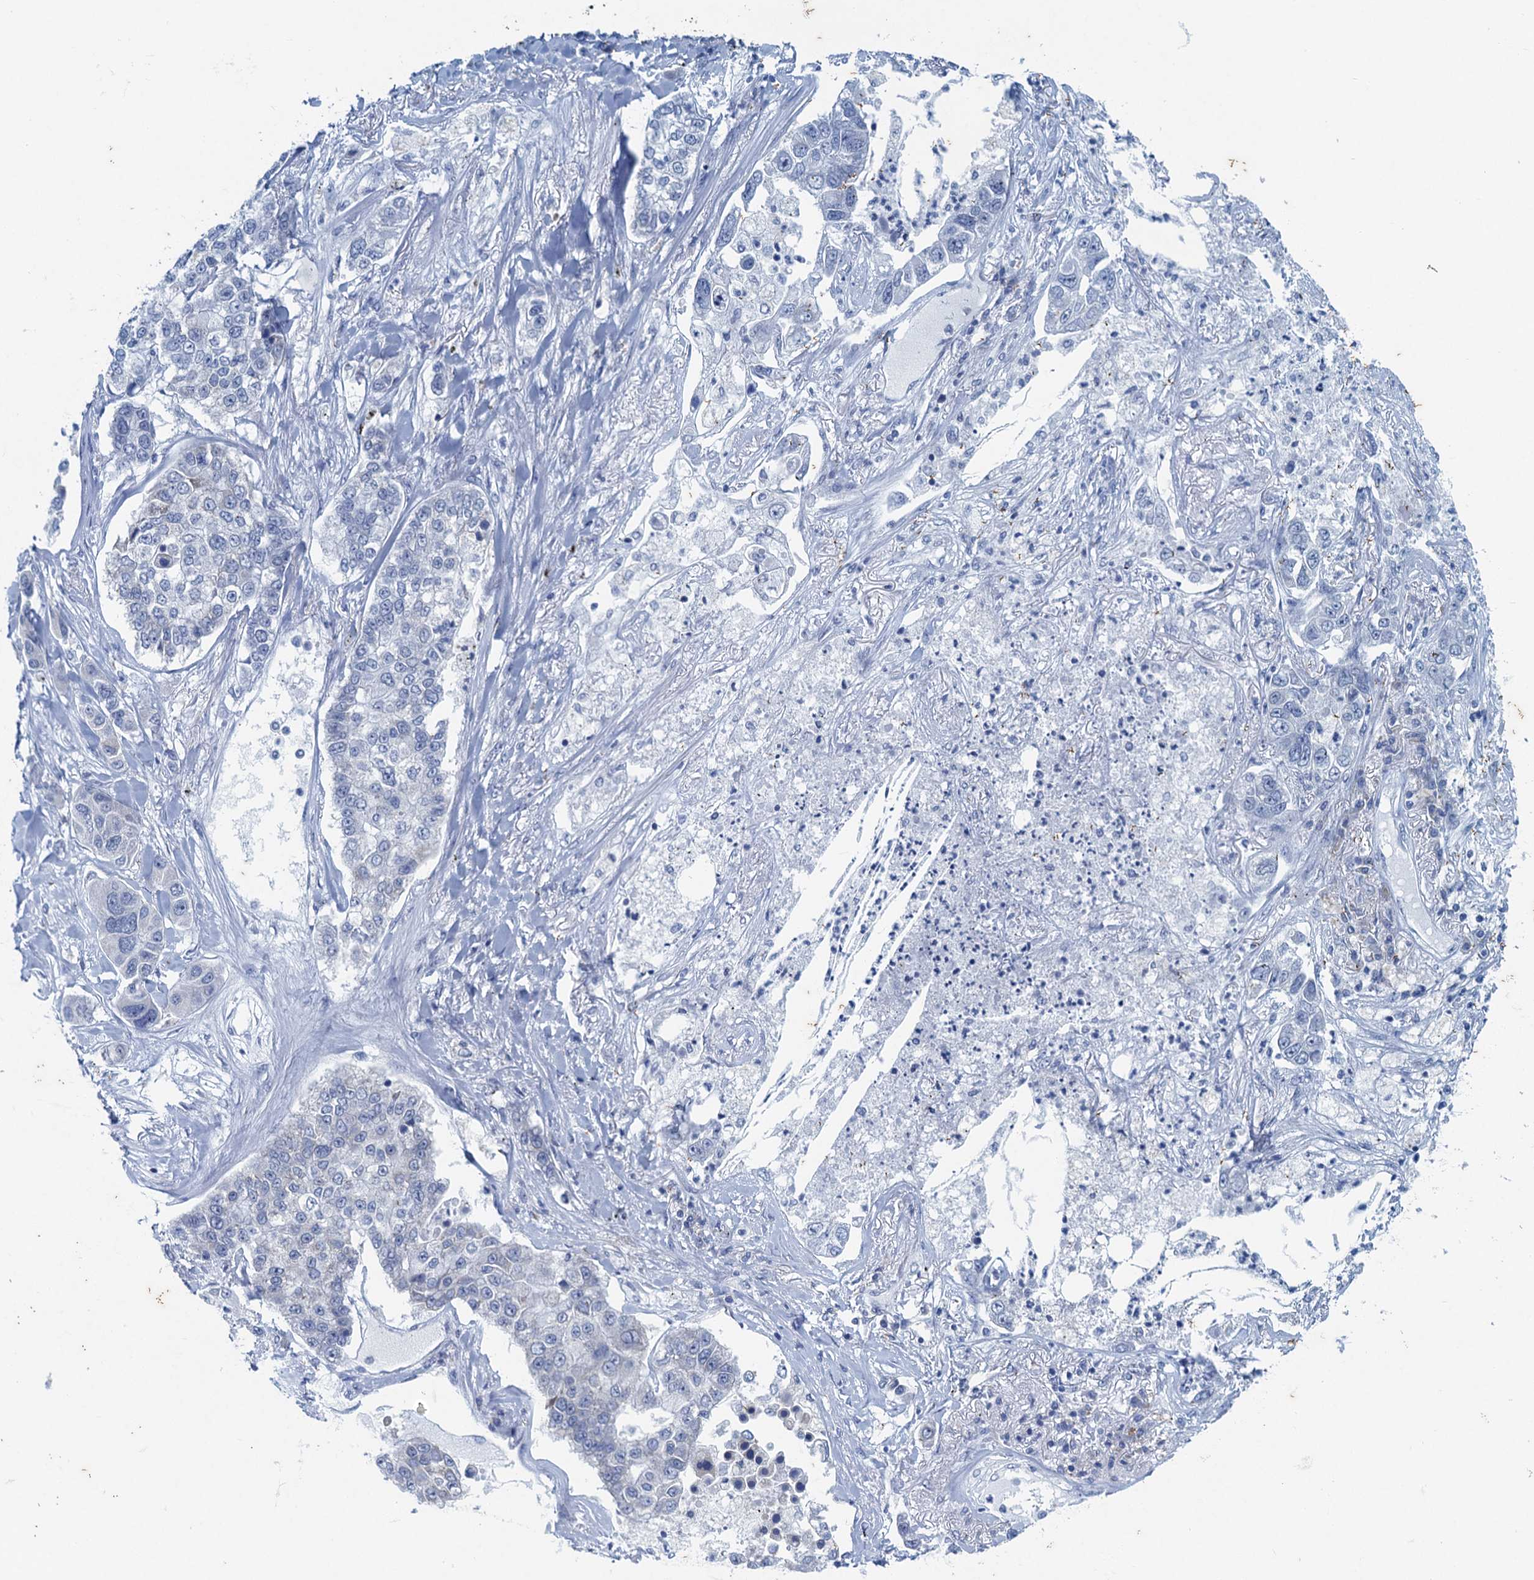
{"staining": {"intensity": "negative", "quantity": "none", "location": "none"}, "tissue": "lung cancer", "cell_type": "Tumor cells", "image_type": "cancer", "snomed": [{"axis": "morphology", "description": "Adenocarcinoma, NOS"}, {"axis": "topography", "description": "Lung"}], "caption": "DAB immunohistochemical staining of human lung adenocarcinoma shows no significant staining in tumor cells.", "gene": "HAPSTR1", "patient": {"sex": "male", "age": 49}}